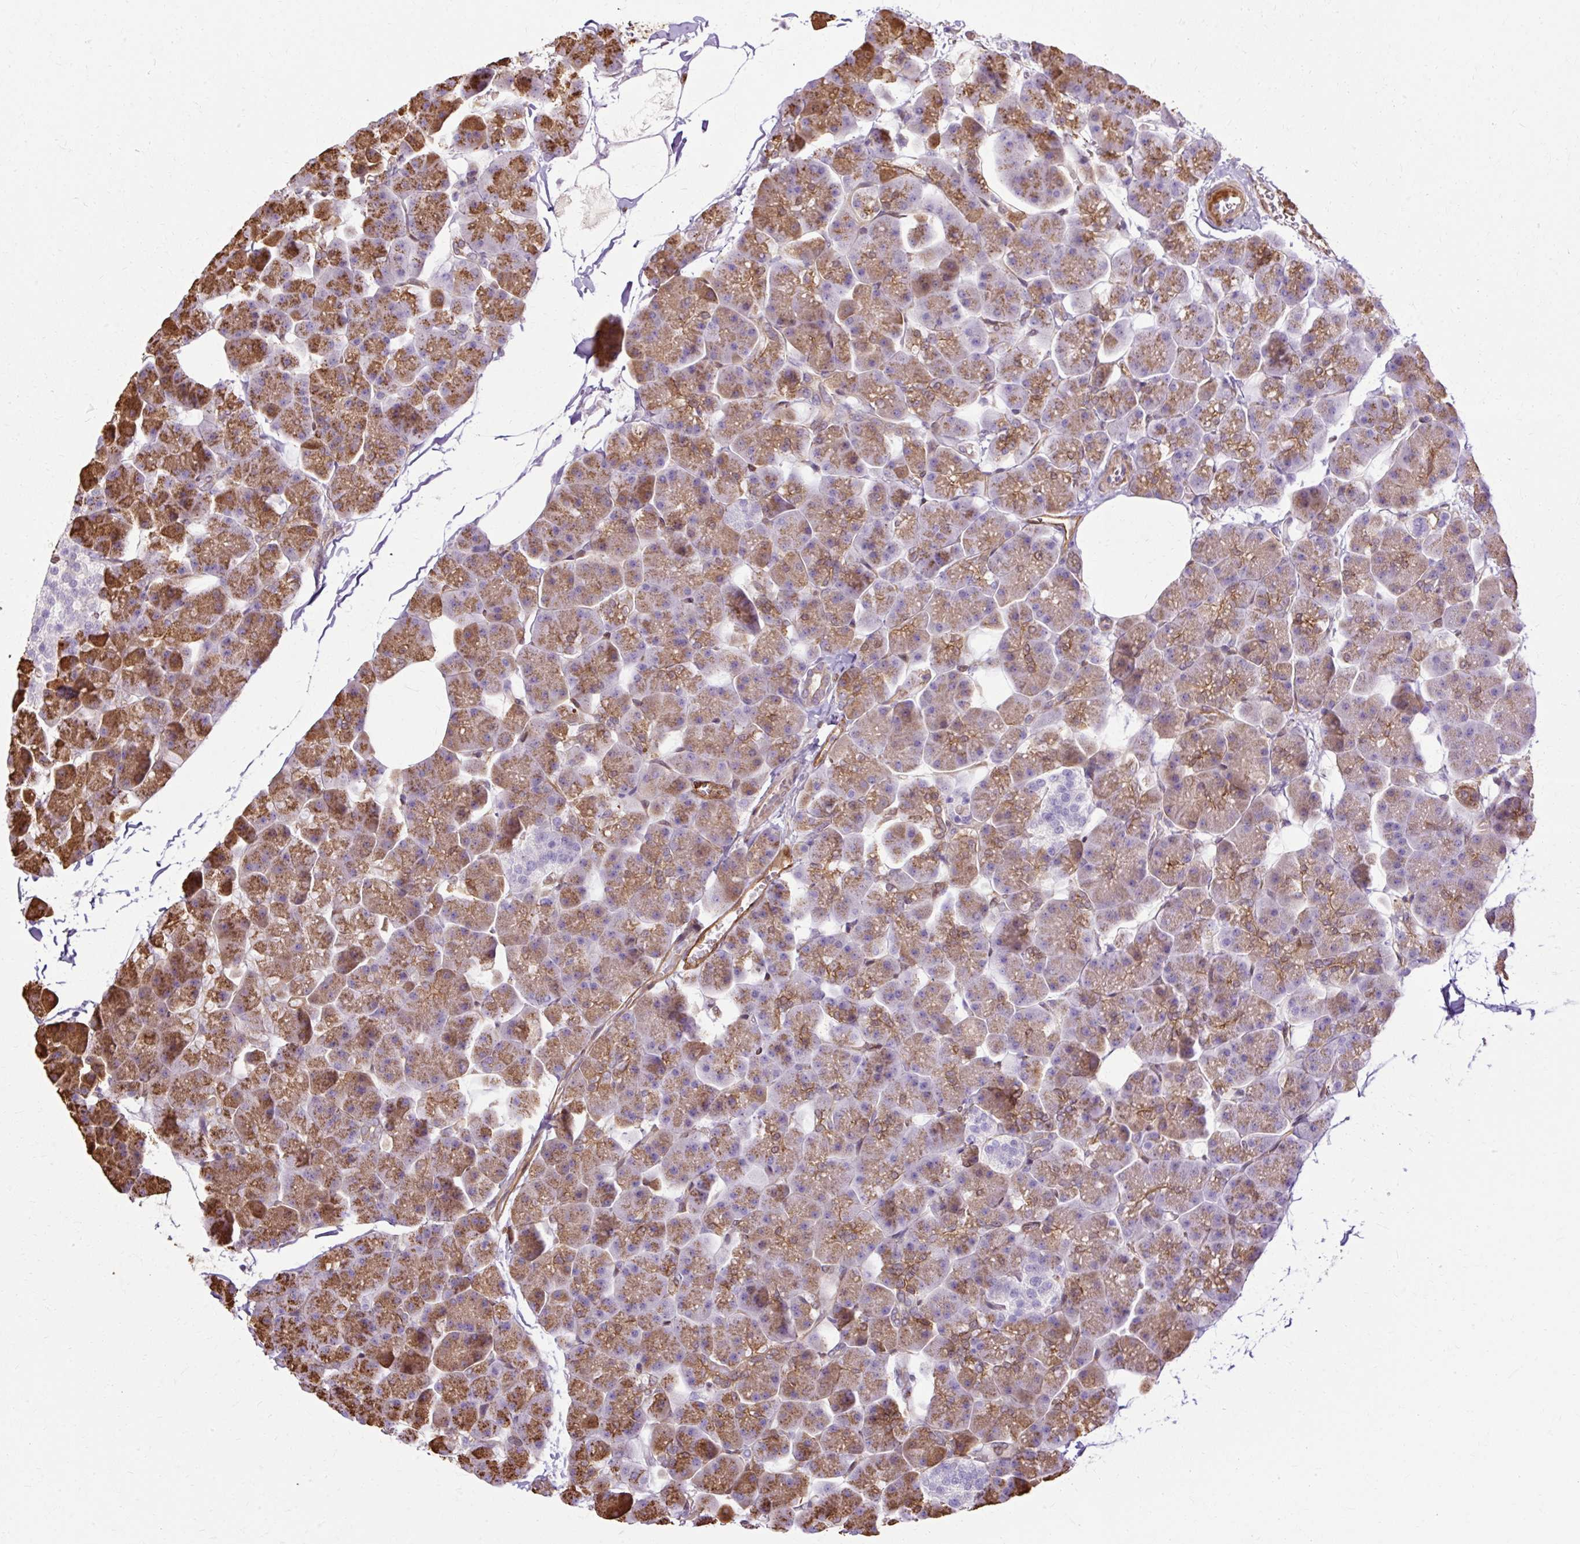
{"staining": {"intensity": "moderate", "quantity": ">75%", "location": "cytoplasmic/membranous"}, "tissue": "pancreas", "cell_type": "Exocrine glandular cells", "image_type": "normal", "snomed": [{"axis": "morphology", "description": "Normal tissue, NOS"}, {"axis": "topography", "description": "Pancreas"}], "caption": "Immunohistochemical staining of unremarkable pancreas shows medium levels of moderate cytoplasmic/membranous expression in about >75% of exocrine glandular cells. (DAB IHC, brown staining for protein, blue staining for nuclei).", "gene": "CNN3", "patient": {"sex": "male", "age": 35}}